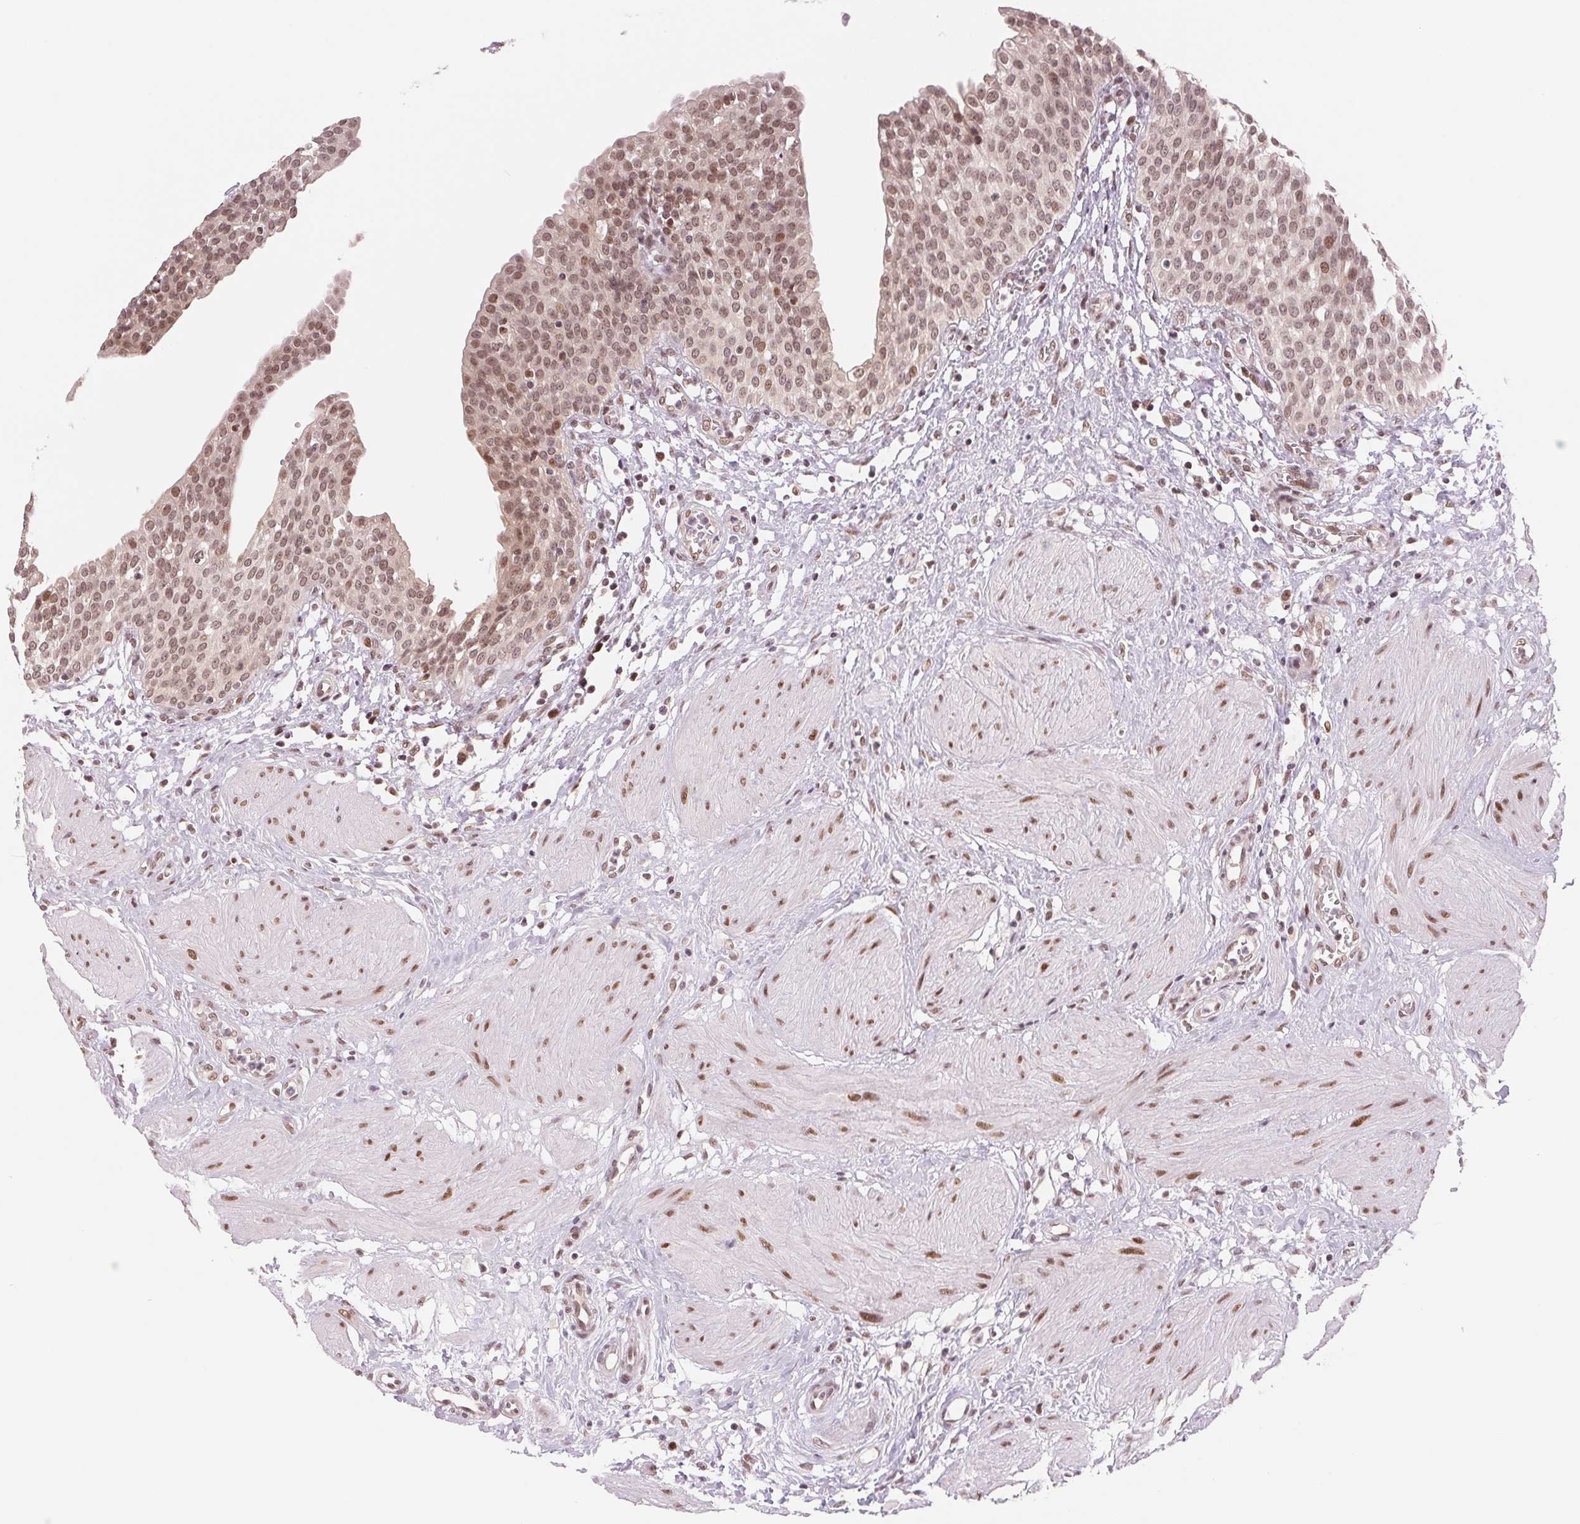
{"staining": {"intensity": "moderate", "quantity": ">75%", "location": "nuclear"}, "tissue": "urinary bladder", "cell_type": "Urothelial cells", "image_type": "normal", "snomed": [{"axis": "morphology", "description": "Normal tissue, NOS"}, {"axis": "topography", "description": "Urinary bladder"}], "caption": "Moderate nuclear staining is present in approximately >75% of urothelial cells in benign urinary bladder. The staining was performed using DAB to visualize the protein expression in brown, while the nuclei were stained in blue with hematoxylin (Magnification: 20x).", "gene": "DNAJB6", "patient": {"sex": "male", "age": 55}}